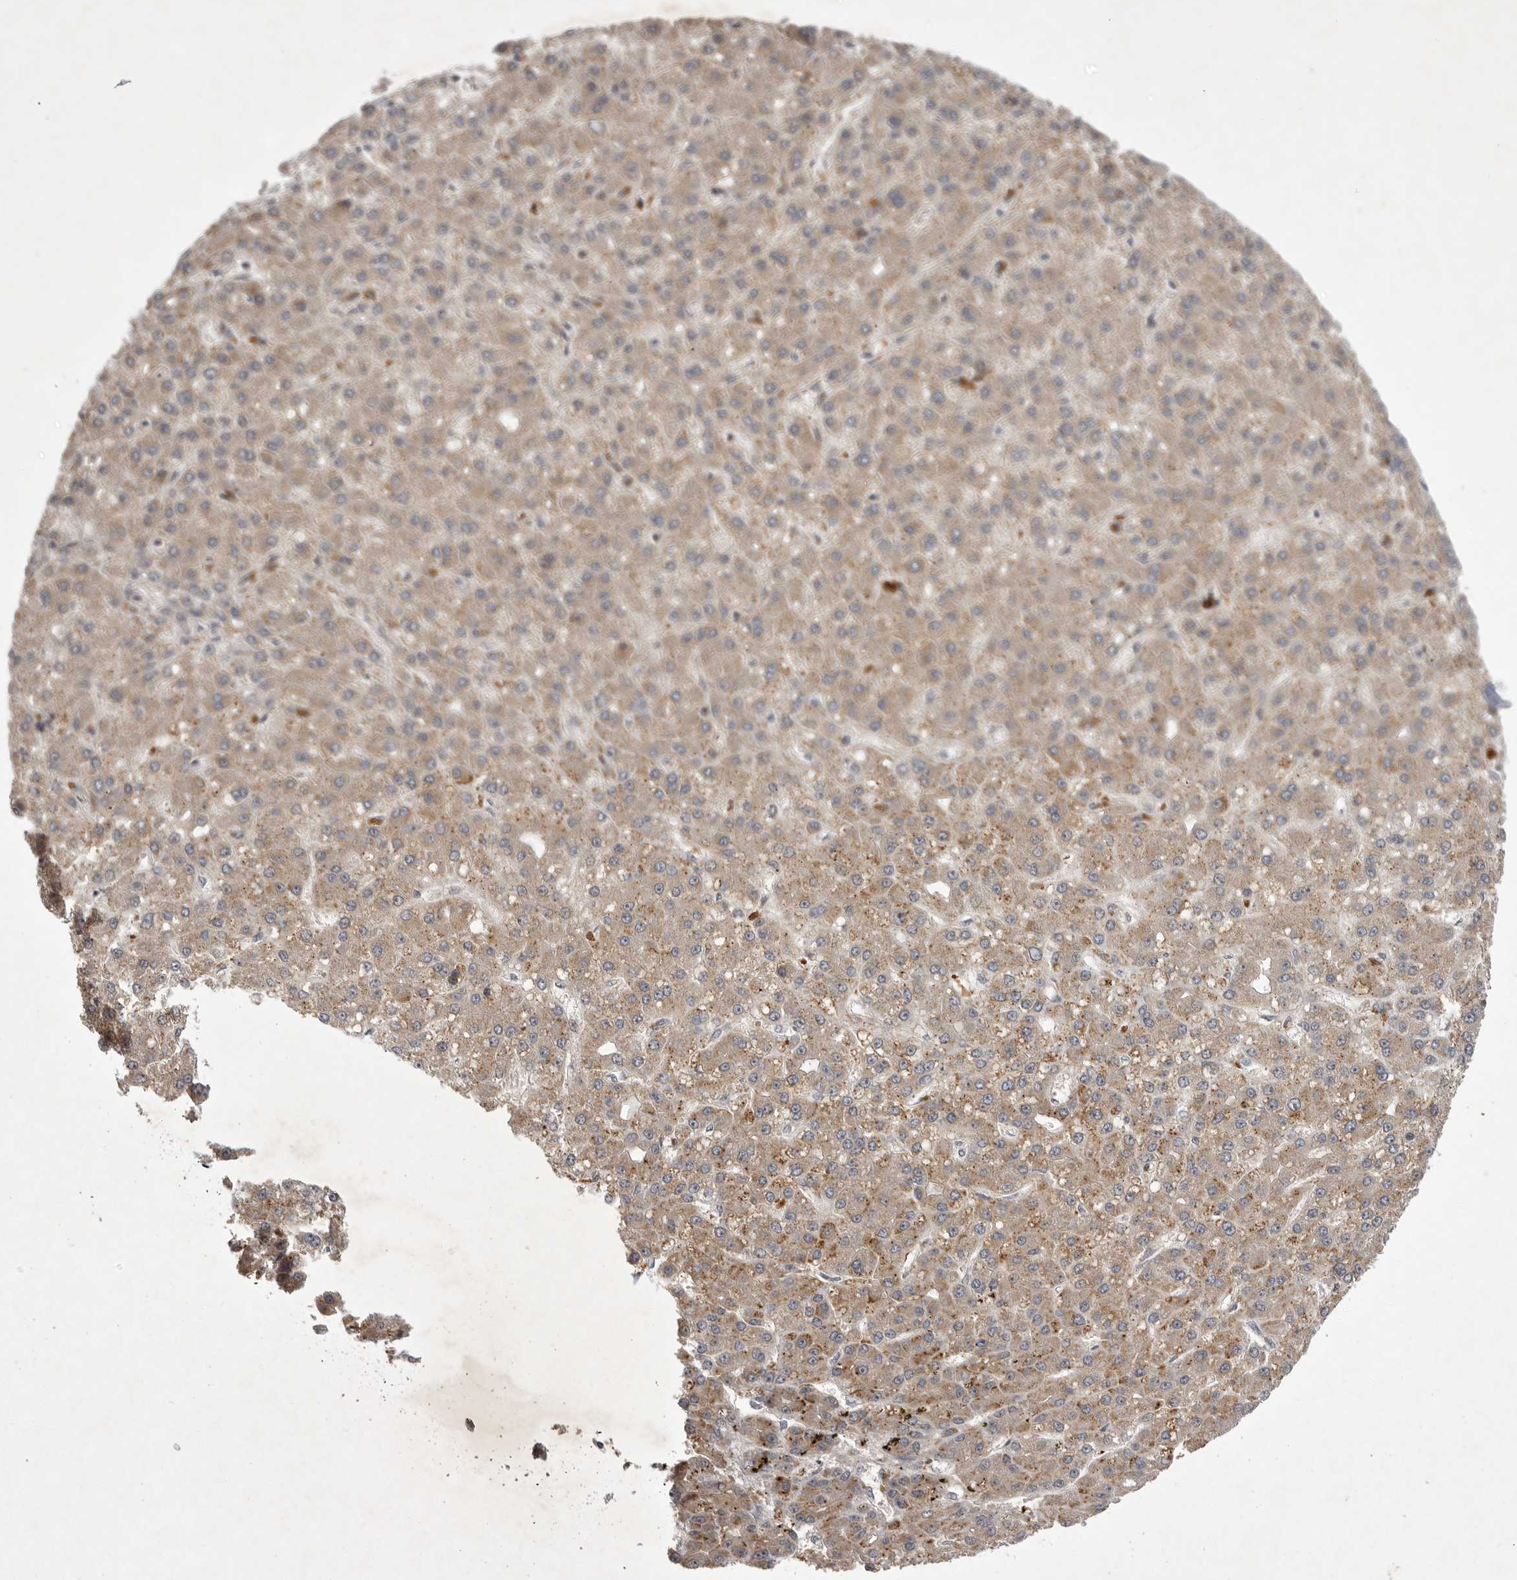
{"staining": {"intensity": "weak", "quantity": ">75%", "location": "cytoplasmic/membranous"}, "tissue": "liver cancer", "cell_type": "Tumor cells", "image_type": "cancer", "snomed": [{"axis": "morphology", "description": "Carcinoma, Hepatocellular, NOS"}, {"axis": "topography", "description": "Liver"}], "caption": "This is an image of IHC staining of liver hepatocellular carcinoma, which shows weak positivity in the cytoplasmic/membranous of tumor cells.", "gene": "UBE3D", "patient": {"sex": "male", "age": 67}}